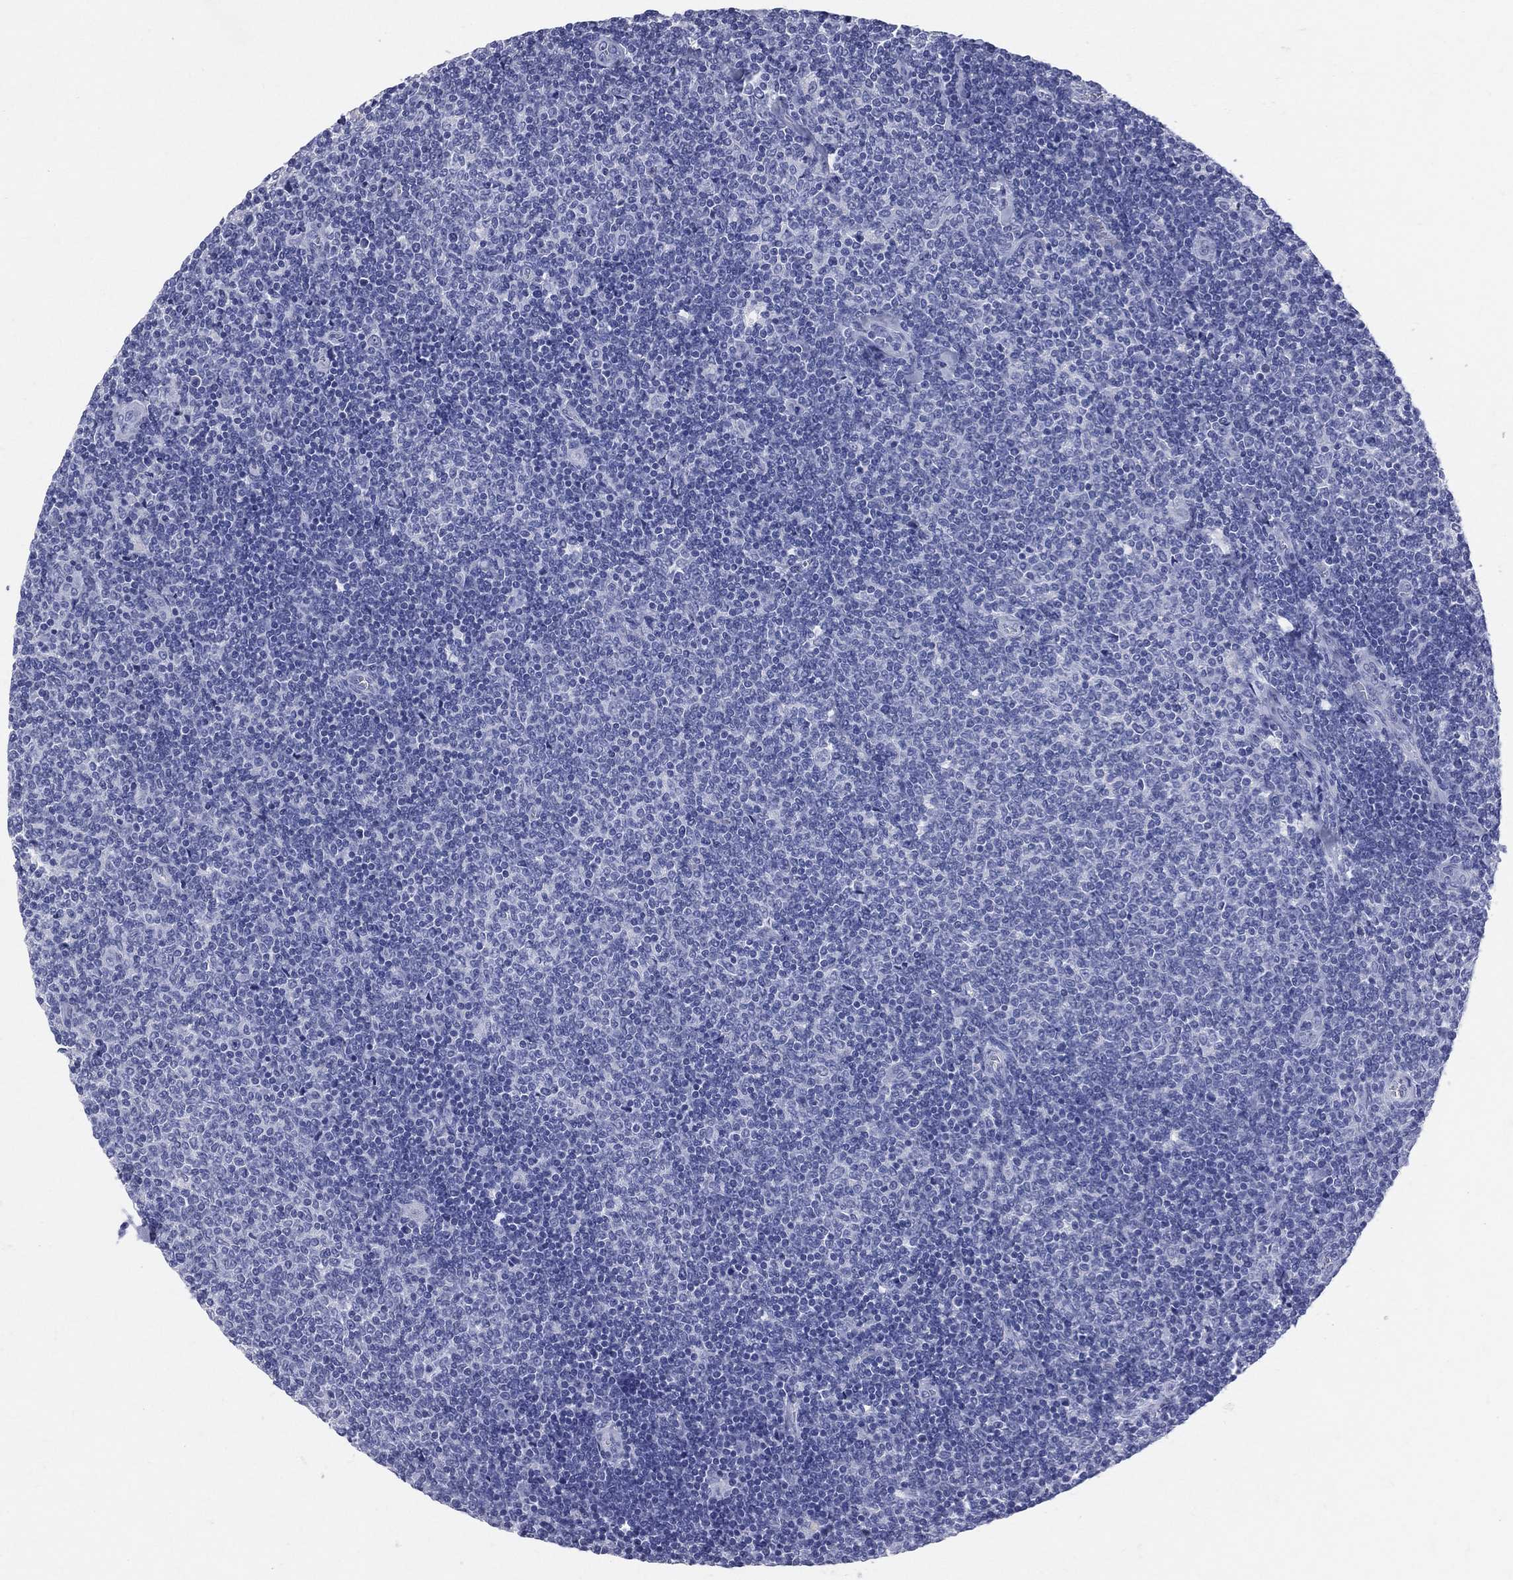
{"staining": {"intensity": "negative", "quantity": "none", "location": "none"}, "tissue": "lymphoma", "cell_type": "Tumor cells", "image_type": "cancer", "snomed": [{"axis": "morphology", "description": "Malignant lymphoma, non-Hodgkin's type, Low grade"}, {"axis": "topography", "description": "Lymph node"}], "caption": "The micrograph reveals no significant staining in tumor cells of lymphoma. (Stains: DAB (3,3'-diaminobenzidine) immunohistochemistry (IHC) with hematoxylin counter stain, Microscopy: brightfield microscopy at high magnification).", "gene": "CYLC1", "patient": {"sex": "male", "age": 52}}